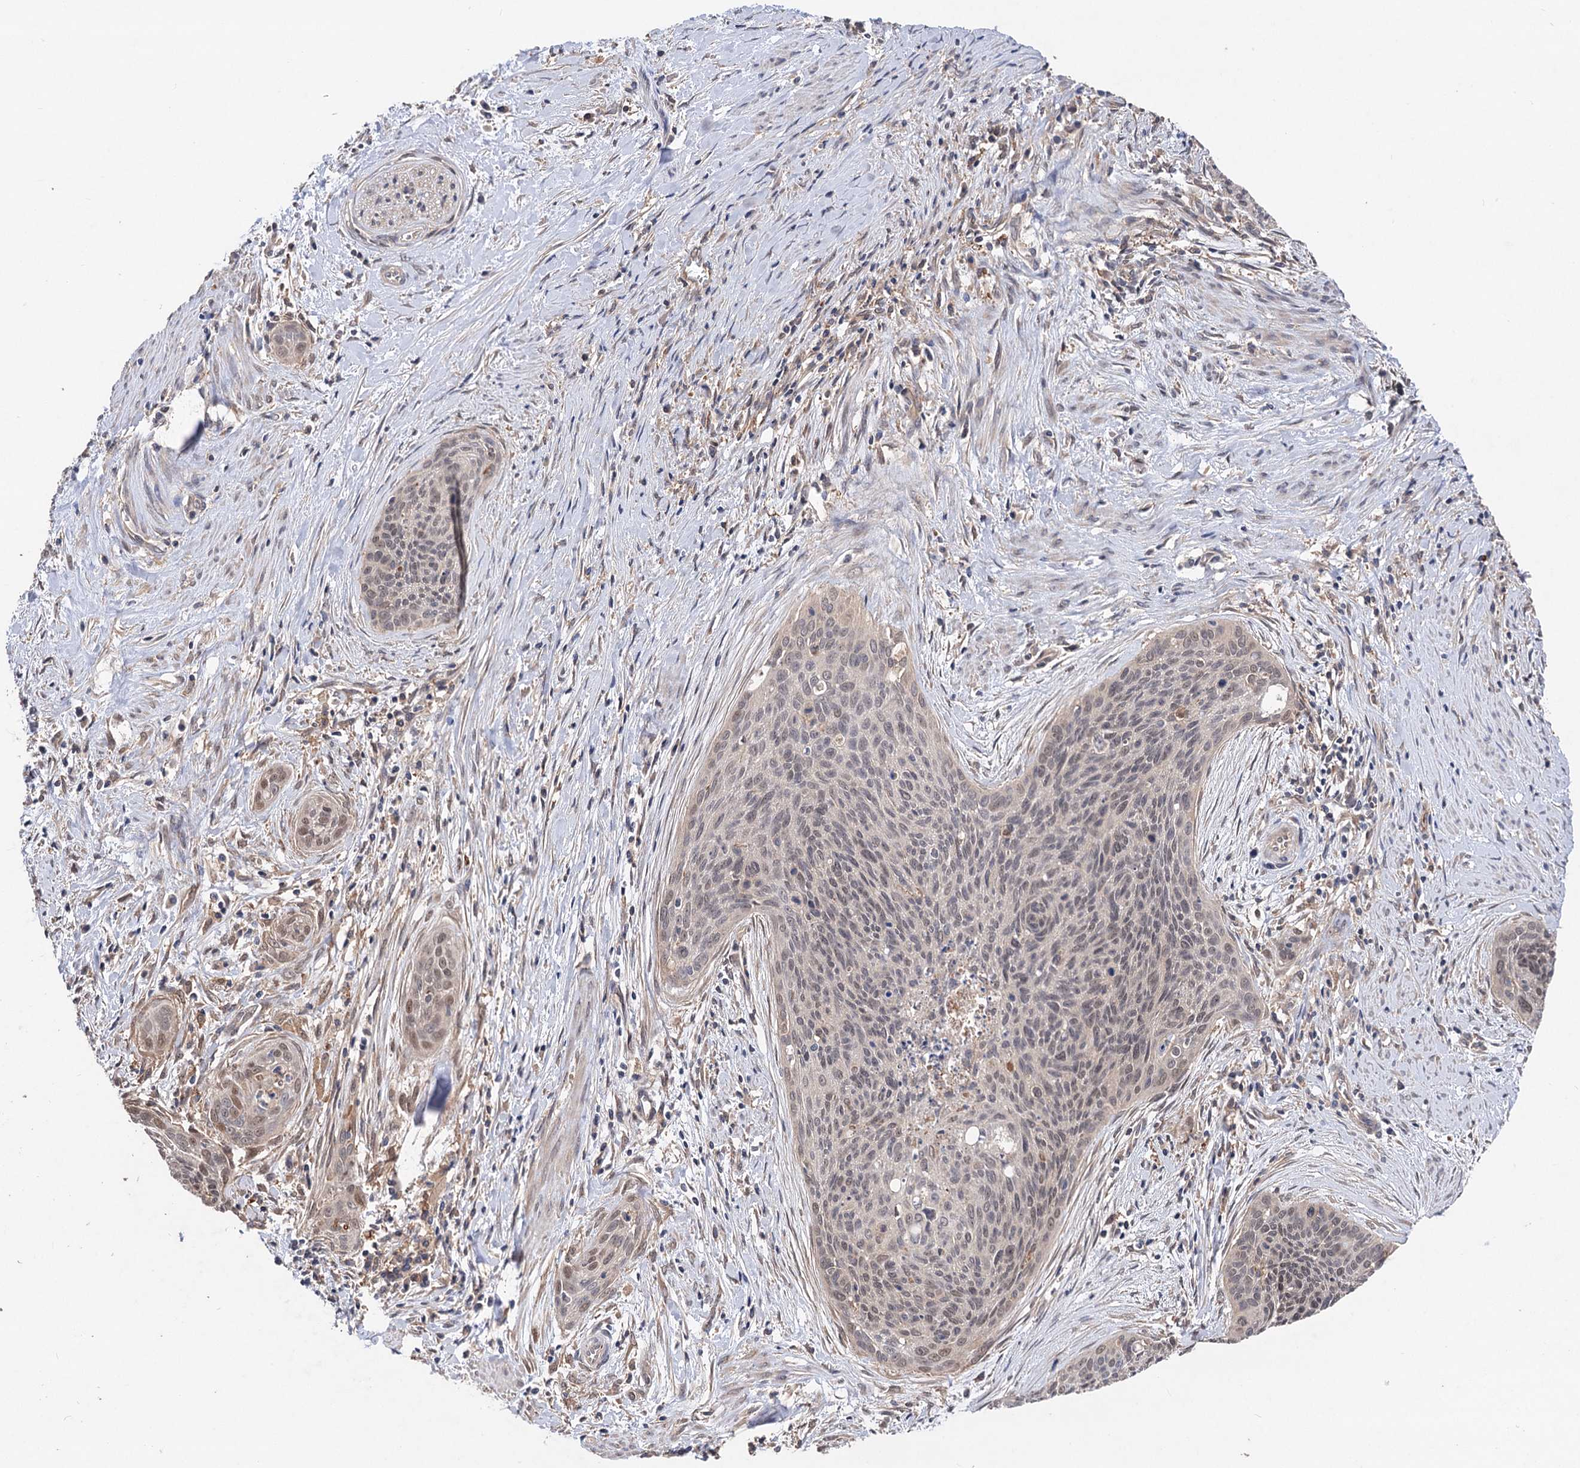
{"staining": {"intensity": "weak", "quantity": ">75%", "location": "nuclear"}, "tissue": "cervical cancer", "cell_type": "Tumor cells", "image_type": "cancer", "snomed": [{"axis": "morphology", "description": "Squamous cell carcinoma, NOS"}, {"axis": "topography", "description": "Cervix"}], "caption": "The micrograph exhibits staining of cervical squamous cell carcinoma, revealing weak nuclear protein staining (brown color) within tumor cells. The staining was performed using DAB to visualize the protein expression in brown, while the nuclei were stained in blue with hematoxylin (Magnification: 20x).", "gene": "NUDCD2", "patient": {"sex": "female", "age": 55}}